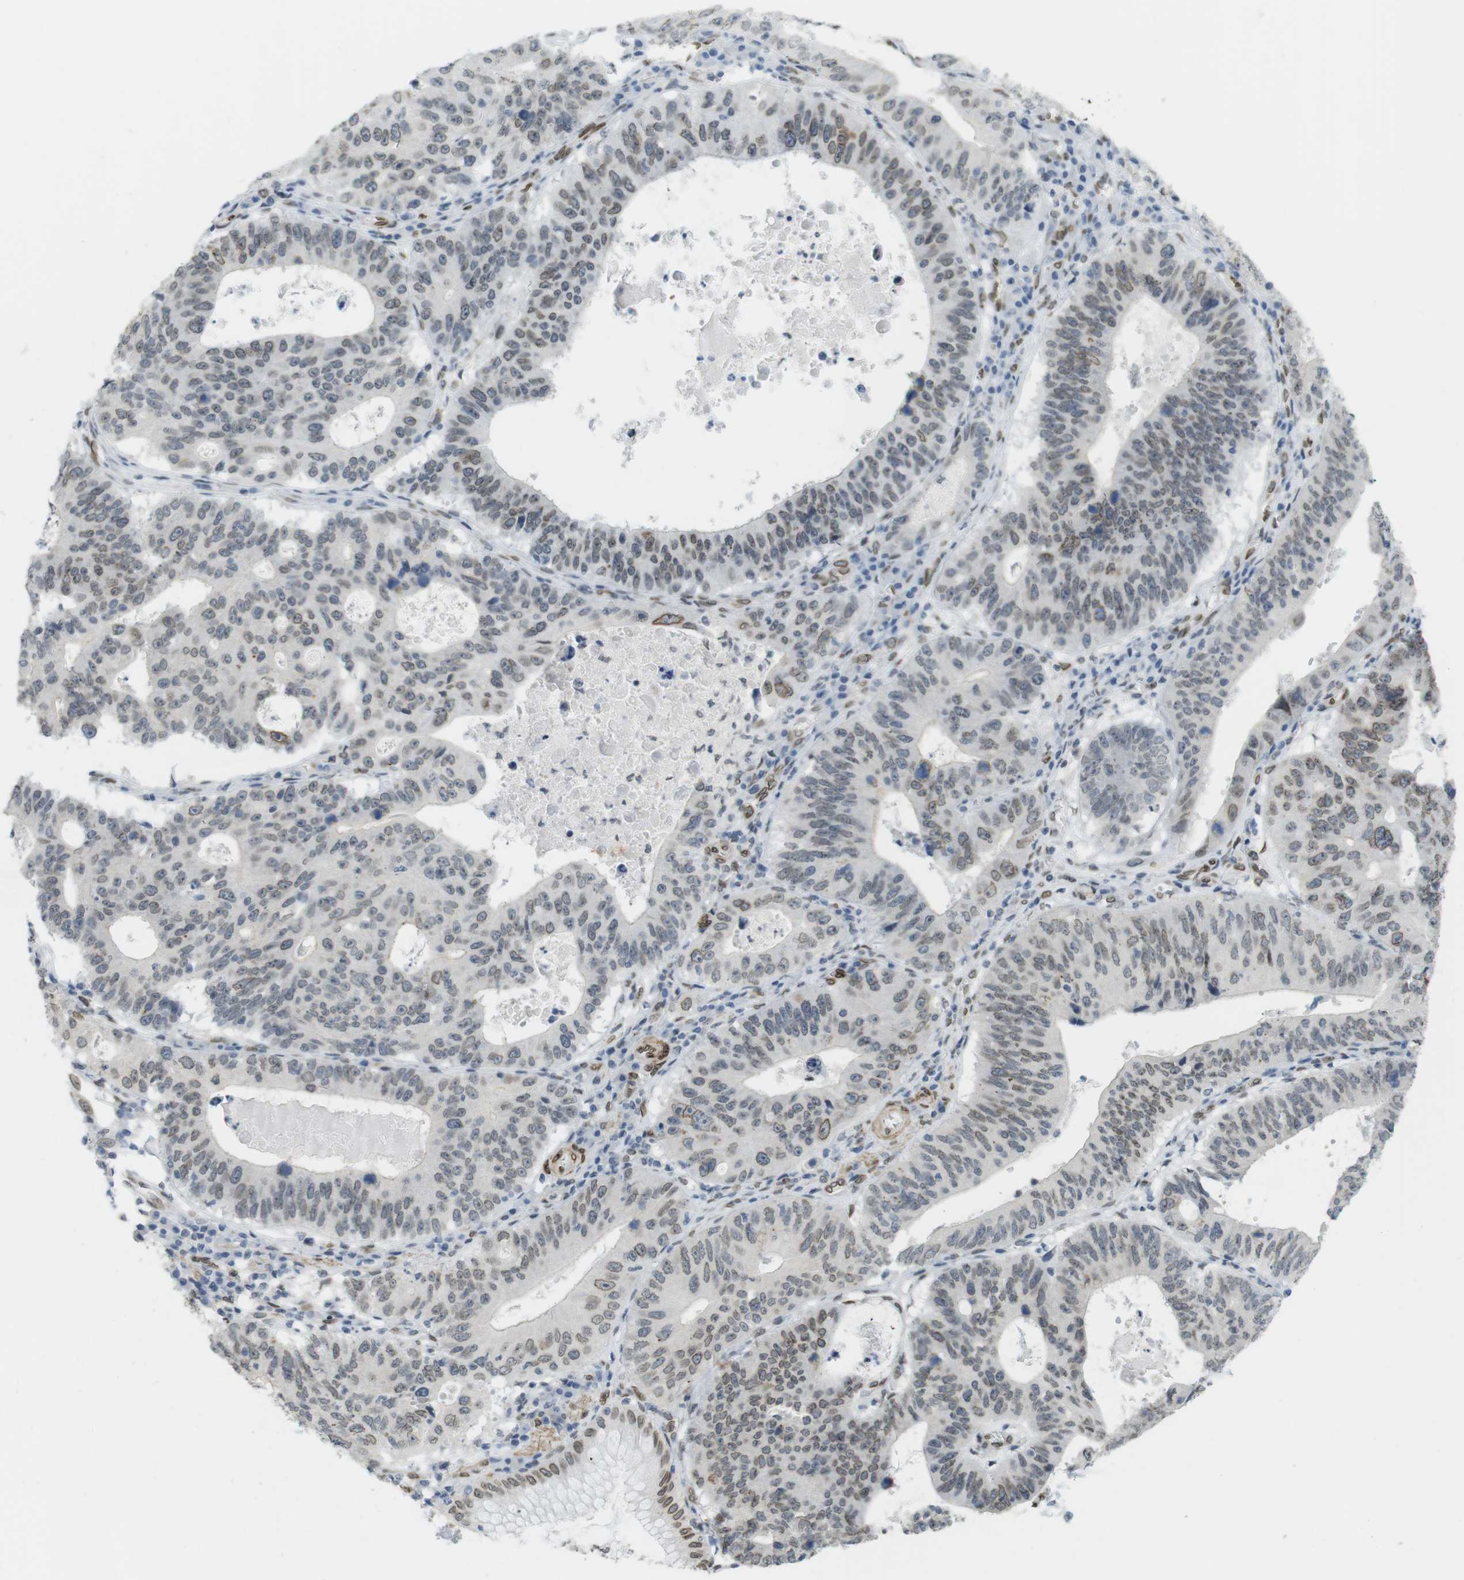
{"staining": {"intensity": "moderate", "quantity": "25%-75%", "location": "cytoplasmic/membranous,nuclear"}, "tissue": "stomach cancer", "cell_type": "Tumor cells", "image_type": "cancer", "snomed": [{"axis": "morphology", "description": "Adenocarcinoma, NOS"}, {"axis": "topography", "description": "Stomach"}], "caption": "IHC image of neoplastic tissue: human stomach cancer stained using immunohistochemistry (IHC) exhibits medium levels of moderate protein expression localized specifically in the cytoplasmic/membranous and nuclear of tumor cells, appearing as a cytoplasmic/membranous and nuclear brown color.", "gene": "ARL6IP6", "patient": {"sex": "male", "age": 59}}